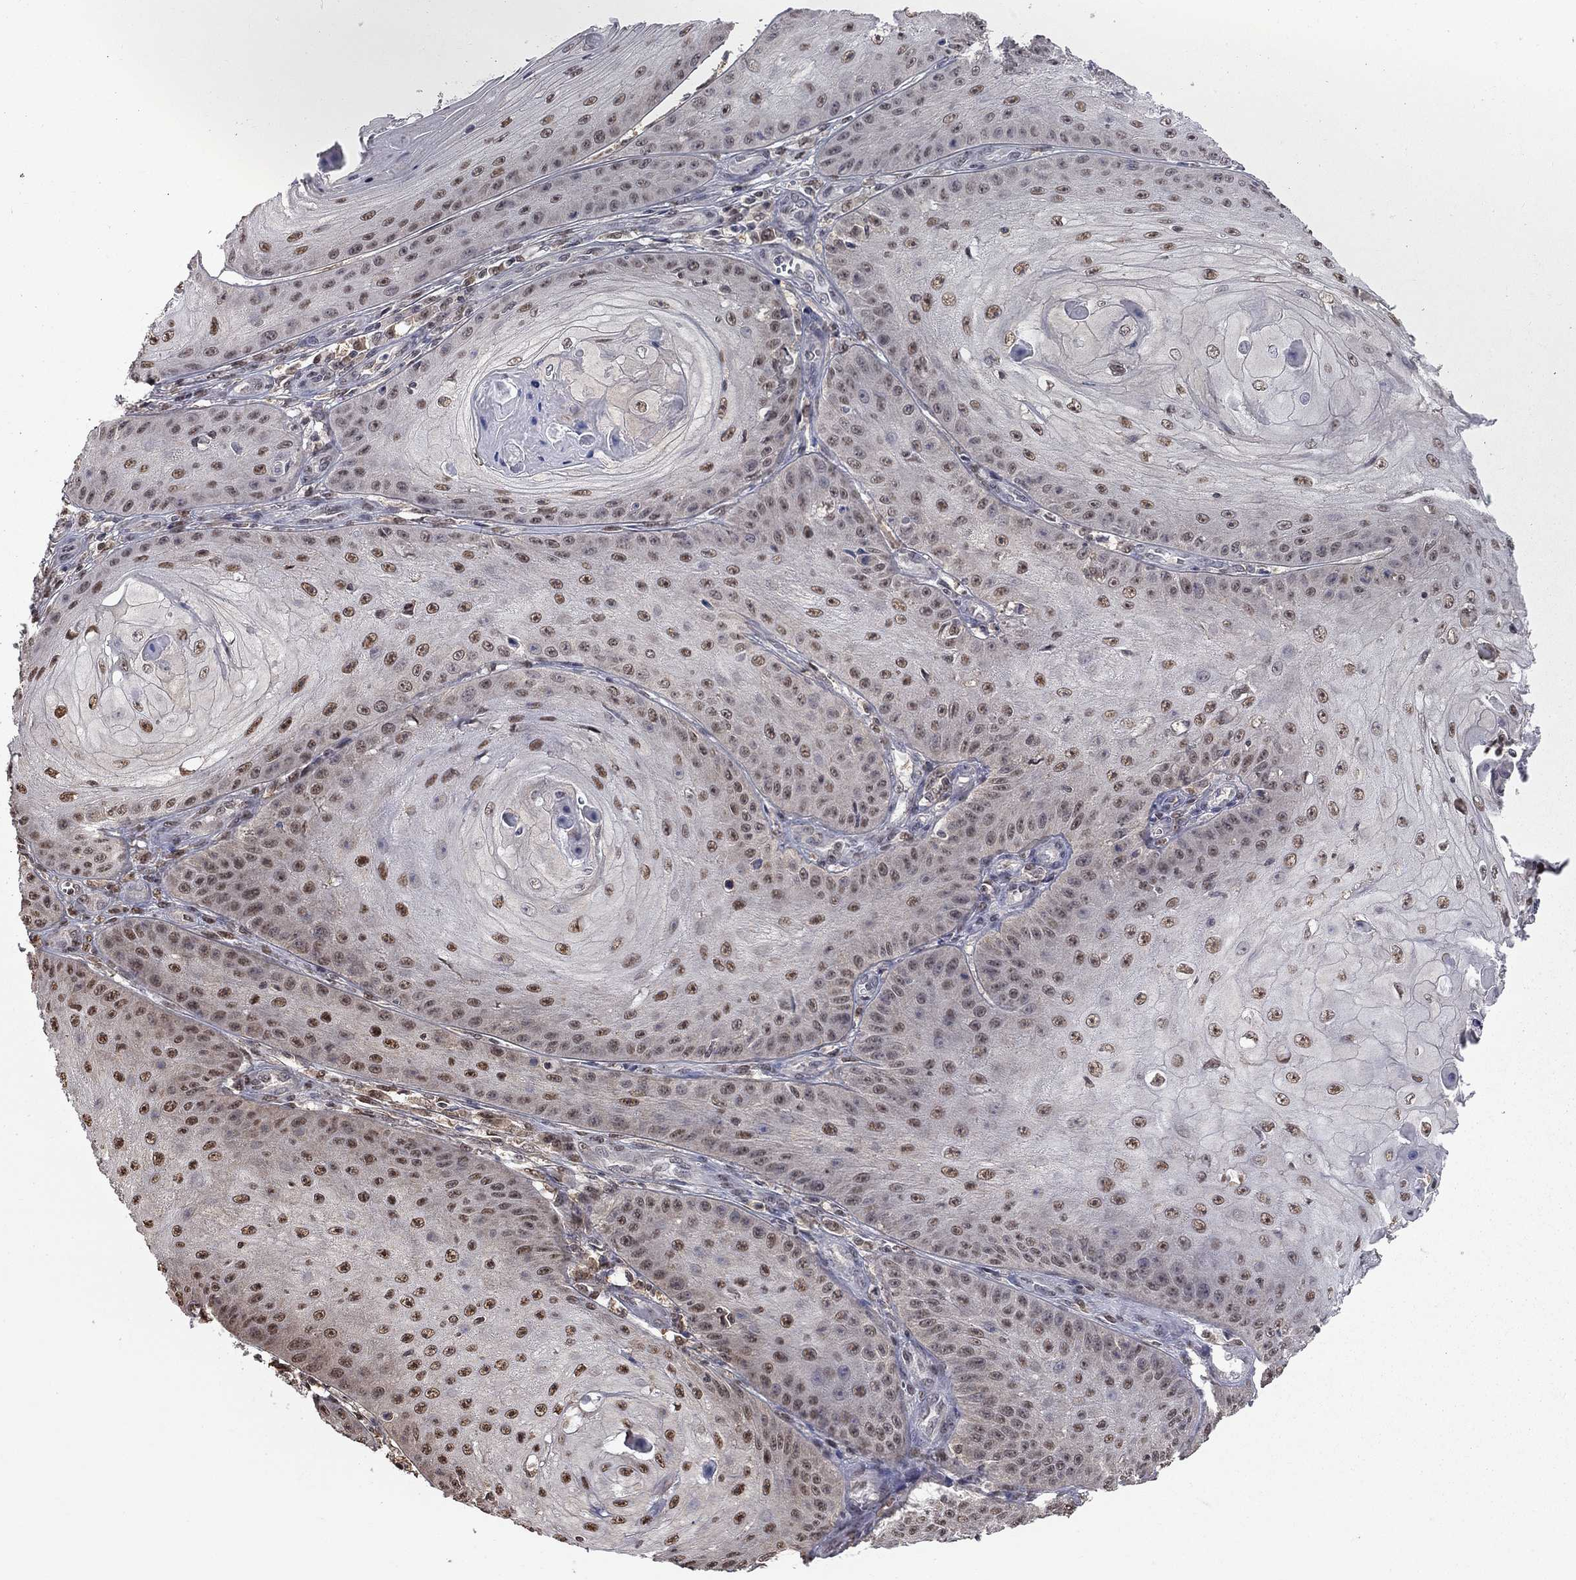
{"staining": {"intensity": "moderate", "quantity": ">75%", "location": "nuclear"}, "tissue": "skin cancer", "cell_type": "Tumor cells", "image_type": "cancer", "snomed": [{"axis": "morphology", "description": "Squamous cell carcinoma, NOS"}, {"axis": "topography", "description": "Skin"}], "caption": "A histopathology image of human squamous cell carcinoma (skin) stained for a protein demonstrates moderate nuclear brown staining in tumor cells.", "gene": "RFWD3", "patient": {"sex": "male", "age": 70}}